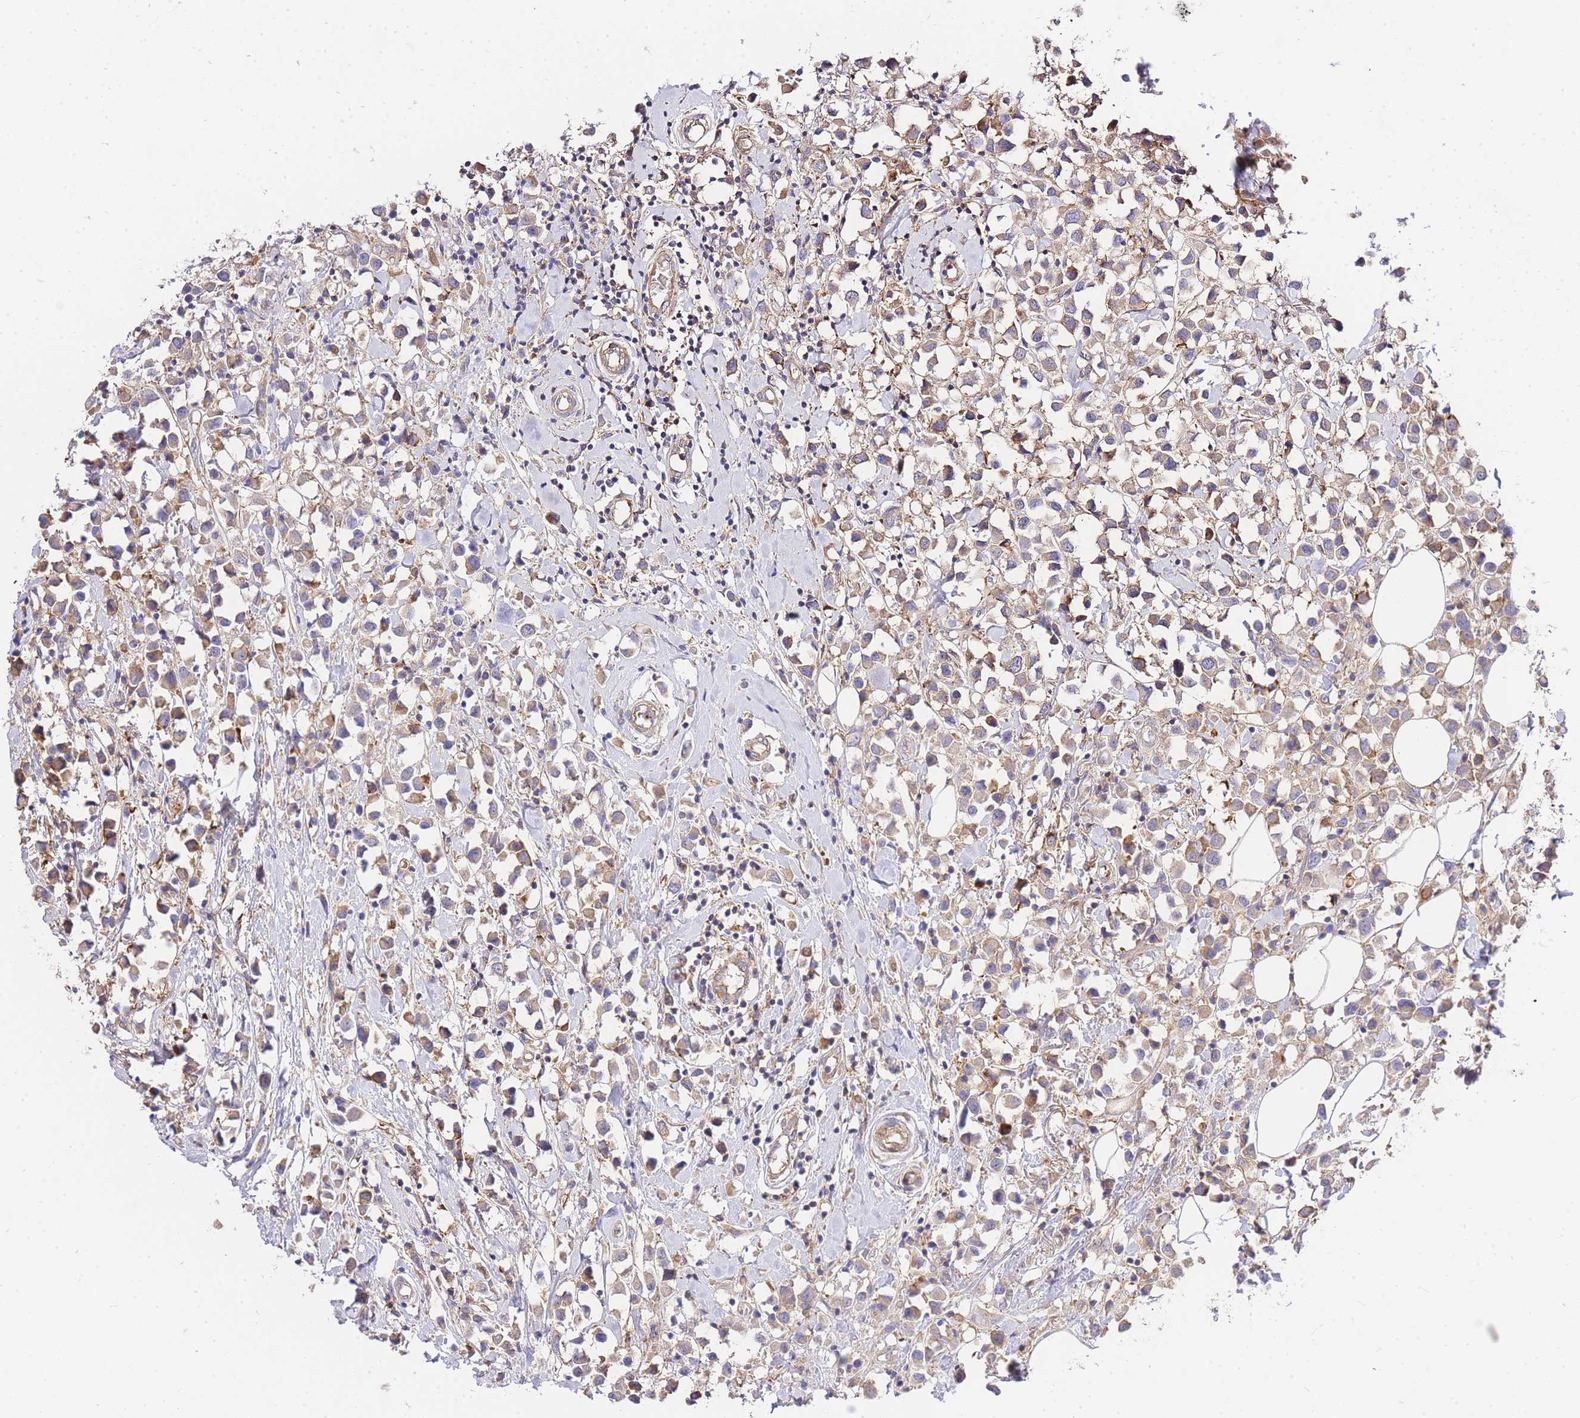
{"staining": {"intensity": "moderate", "quantity": "25%-75%", "location": "cytoplasmic/membranous"}, "tissue": "breast cancer", "cell_type": "Tumor cells", "image_type": "cancer", "snomed": [{"axis": "morphology", "description": "Duct carcinoma"}, {"axis": "topography", "description": "Breast"}], "caption": "This is an image of immunohistochemistry staining of breast cancer (intraductal carcinoma), which shows moderate positivity in the cytoplasmic/membranous of tumor cells.", "gene": "INSYN2B", "patient": {"sex": "female", "age": 61}}